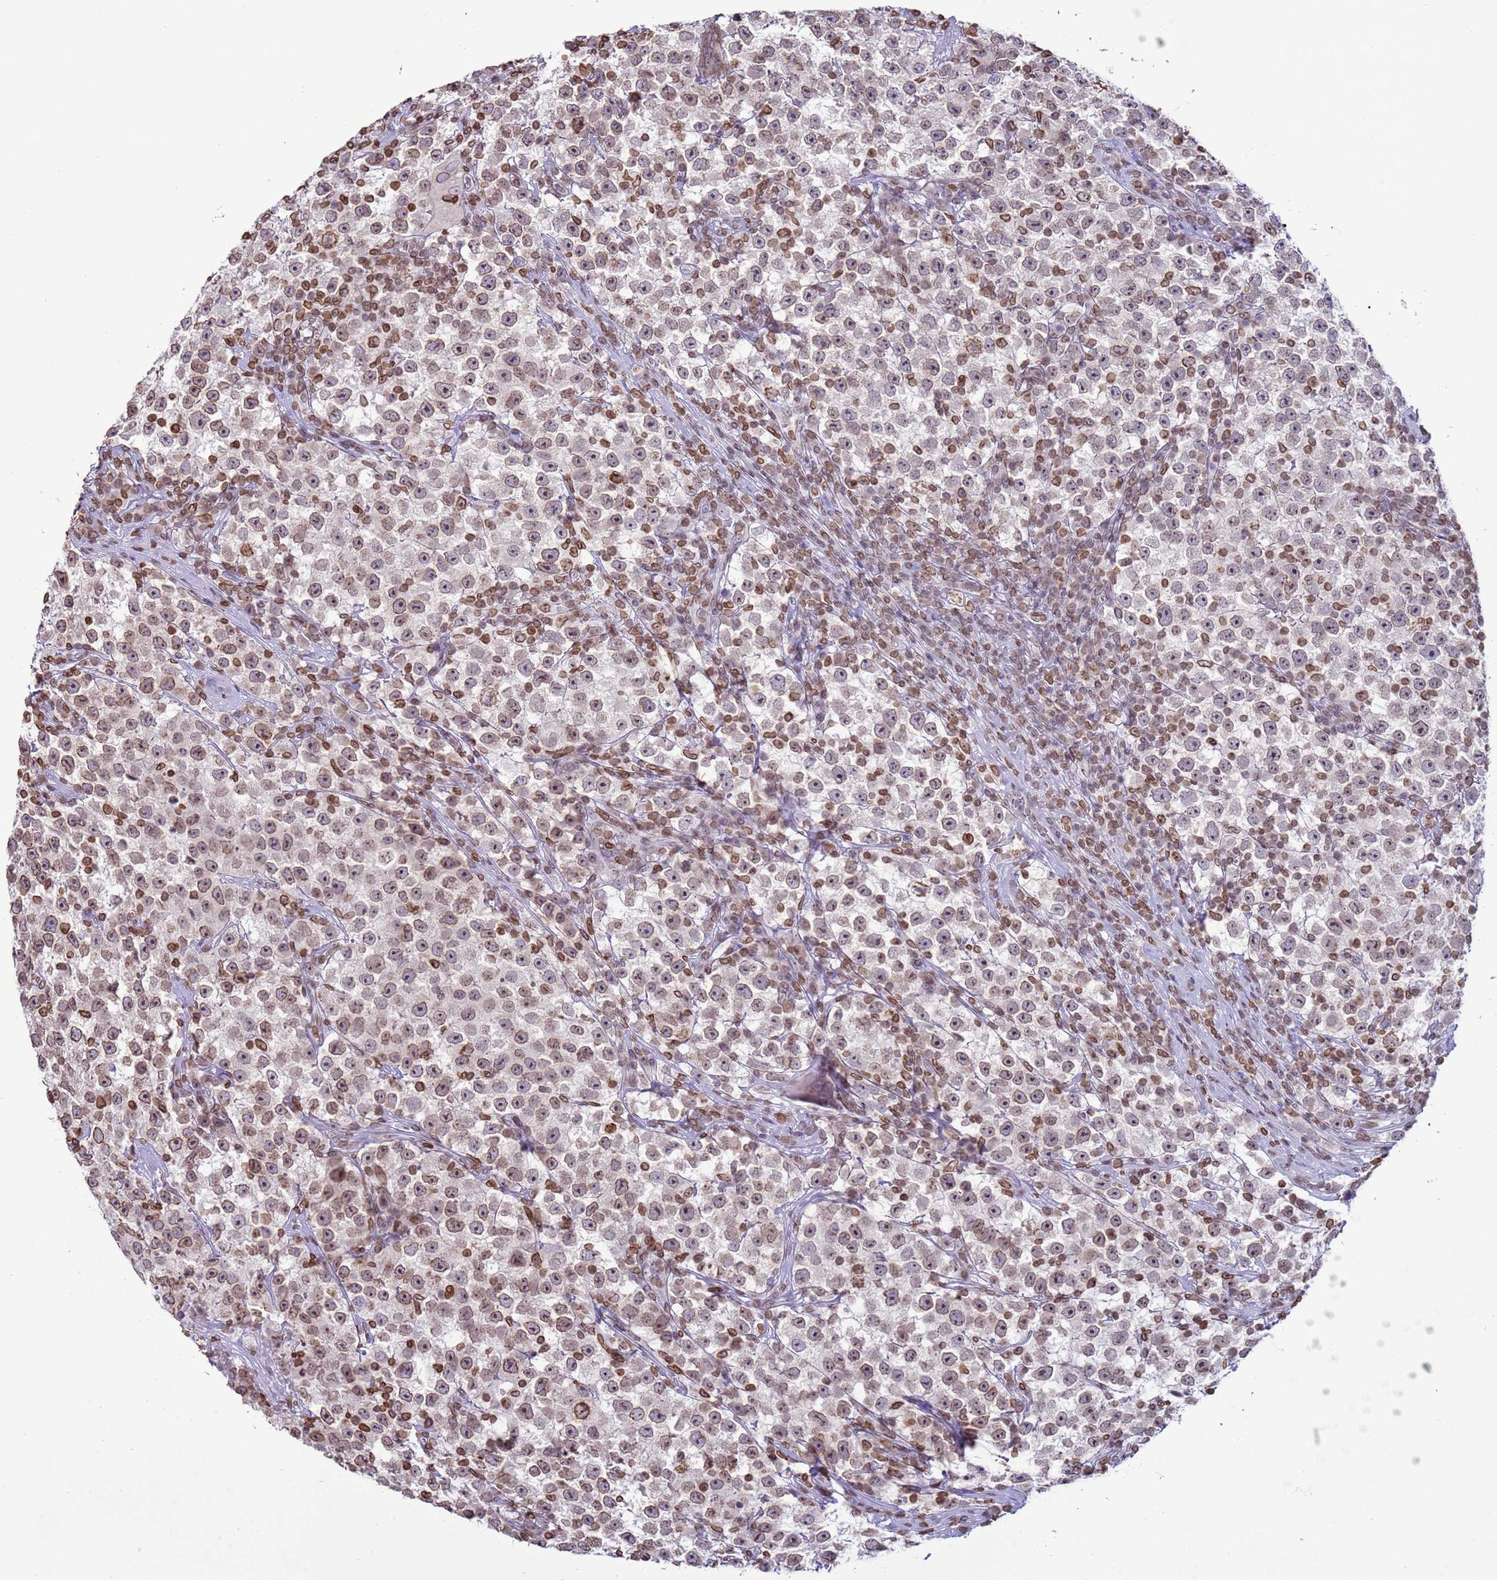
{"staining": {"intensity": "weak", "quantity": "25%-75%", "location": "cytoplasmic/membranous,nuclear"}, "tissue": "testis cancer", "cell_type": "Tumor cells", "image_type": "cancer", "snomed": [{"axis": "morphology", "description": "Seminoma, NOS"}, {"axis": "topography", "description": "Testis"}], "caption": "Testis seminoma was stained to show a protein in brown. There is low levels of weak cytoplasmic/membranous and nuclear staining in about 25%-75% of tumor cells.", "gene": "DHX37", "patient": {"sex": "male", "age": 22}}